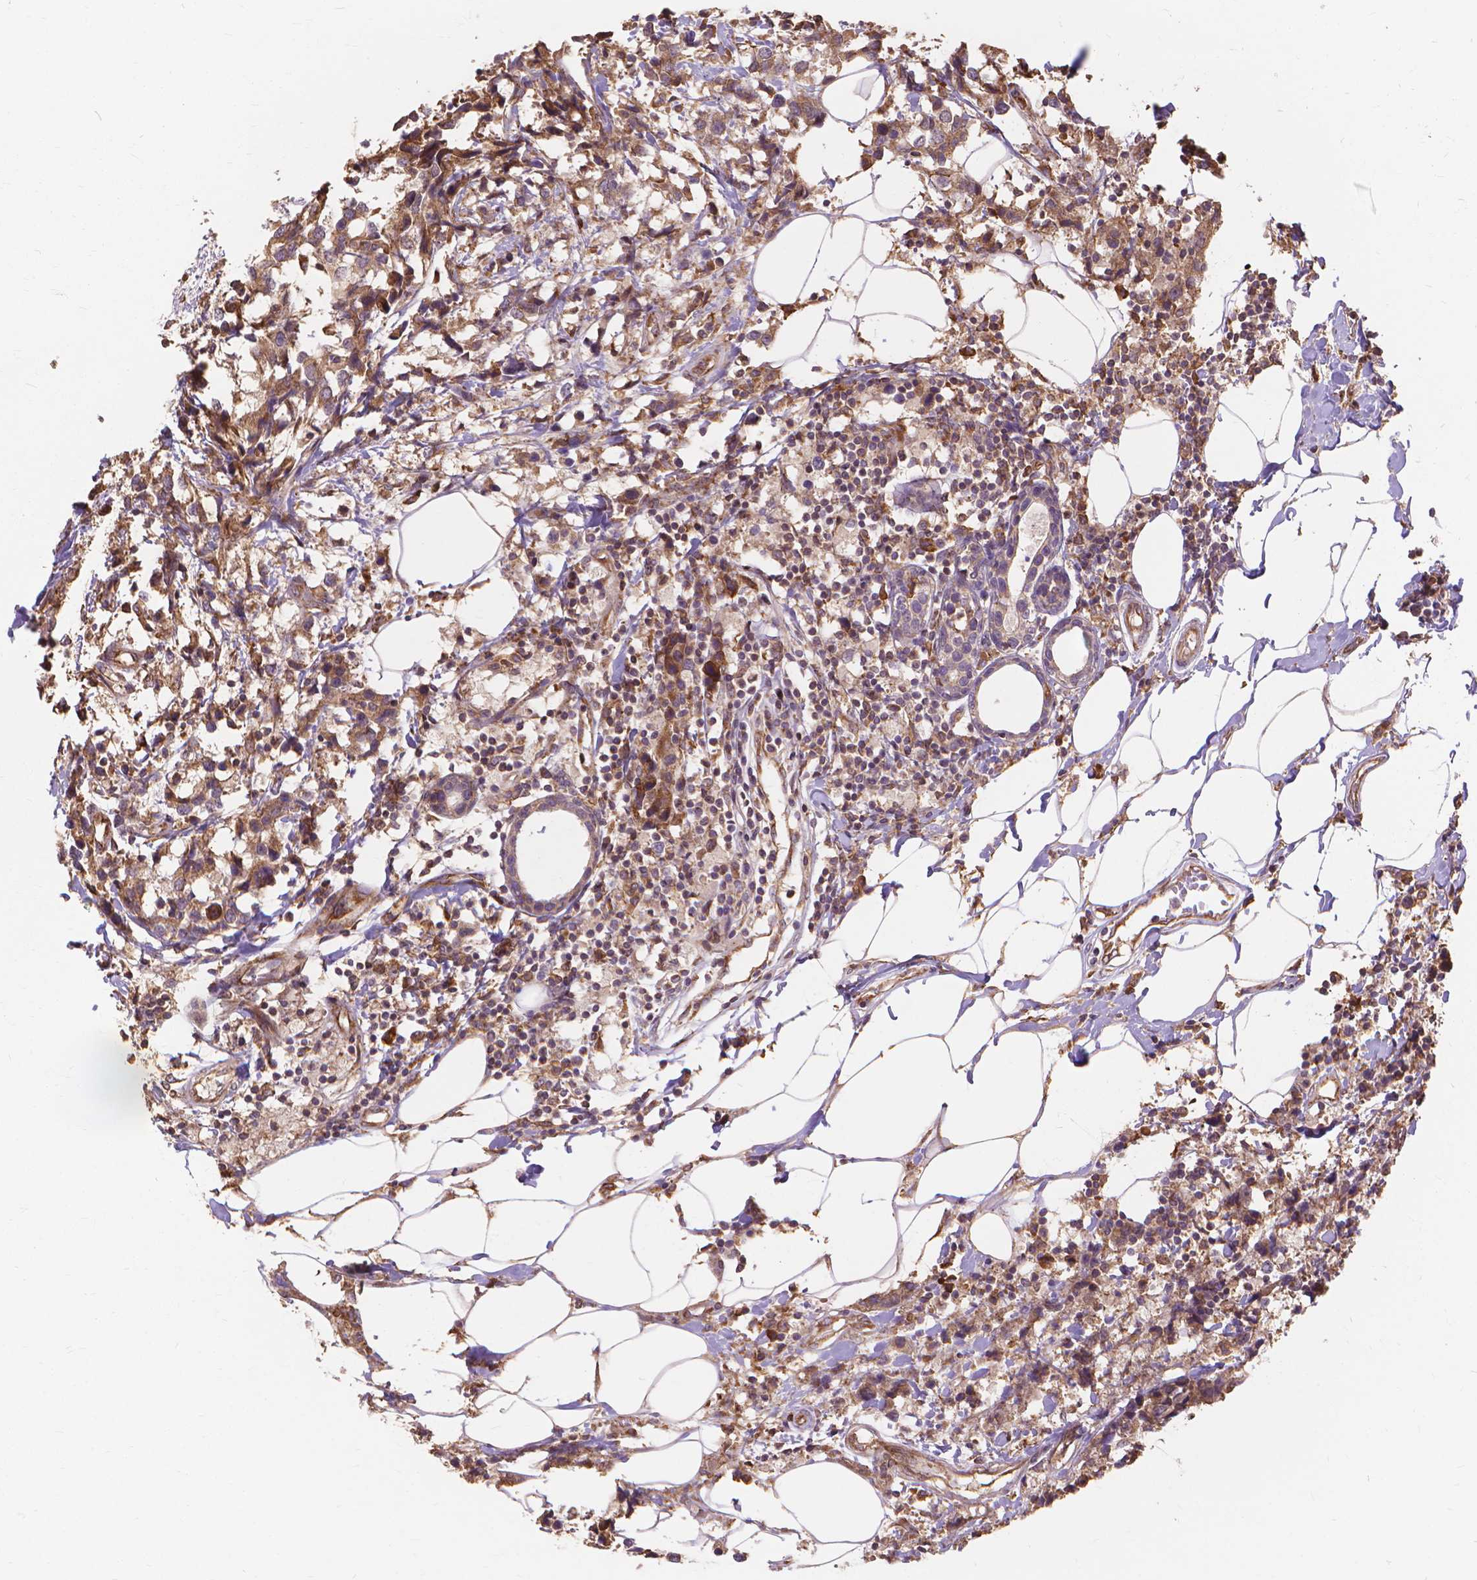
{"staining": {"intensity": "moderate", "quantity": ">75%", "location": "cytoplasmic/membranous"}, "tissue": "breast cancer", "cell_type": "Tumor cells", "image_type": "cancer", "snomed": [{"axis": "morphology", "description": "Lobular carcinoma"}, {"axis": "topography", "description": "Breast"}], "caption": "Protein staining of breast lobular carcinoma tissue shows moderate cytoplasmic/membranous staining in about >75% of tumor cells.", "gene": "TAB2", "patient": {"sex": "female", "age": 59}}